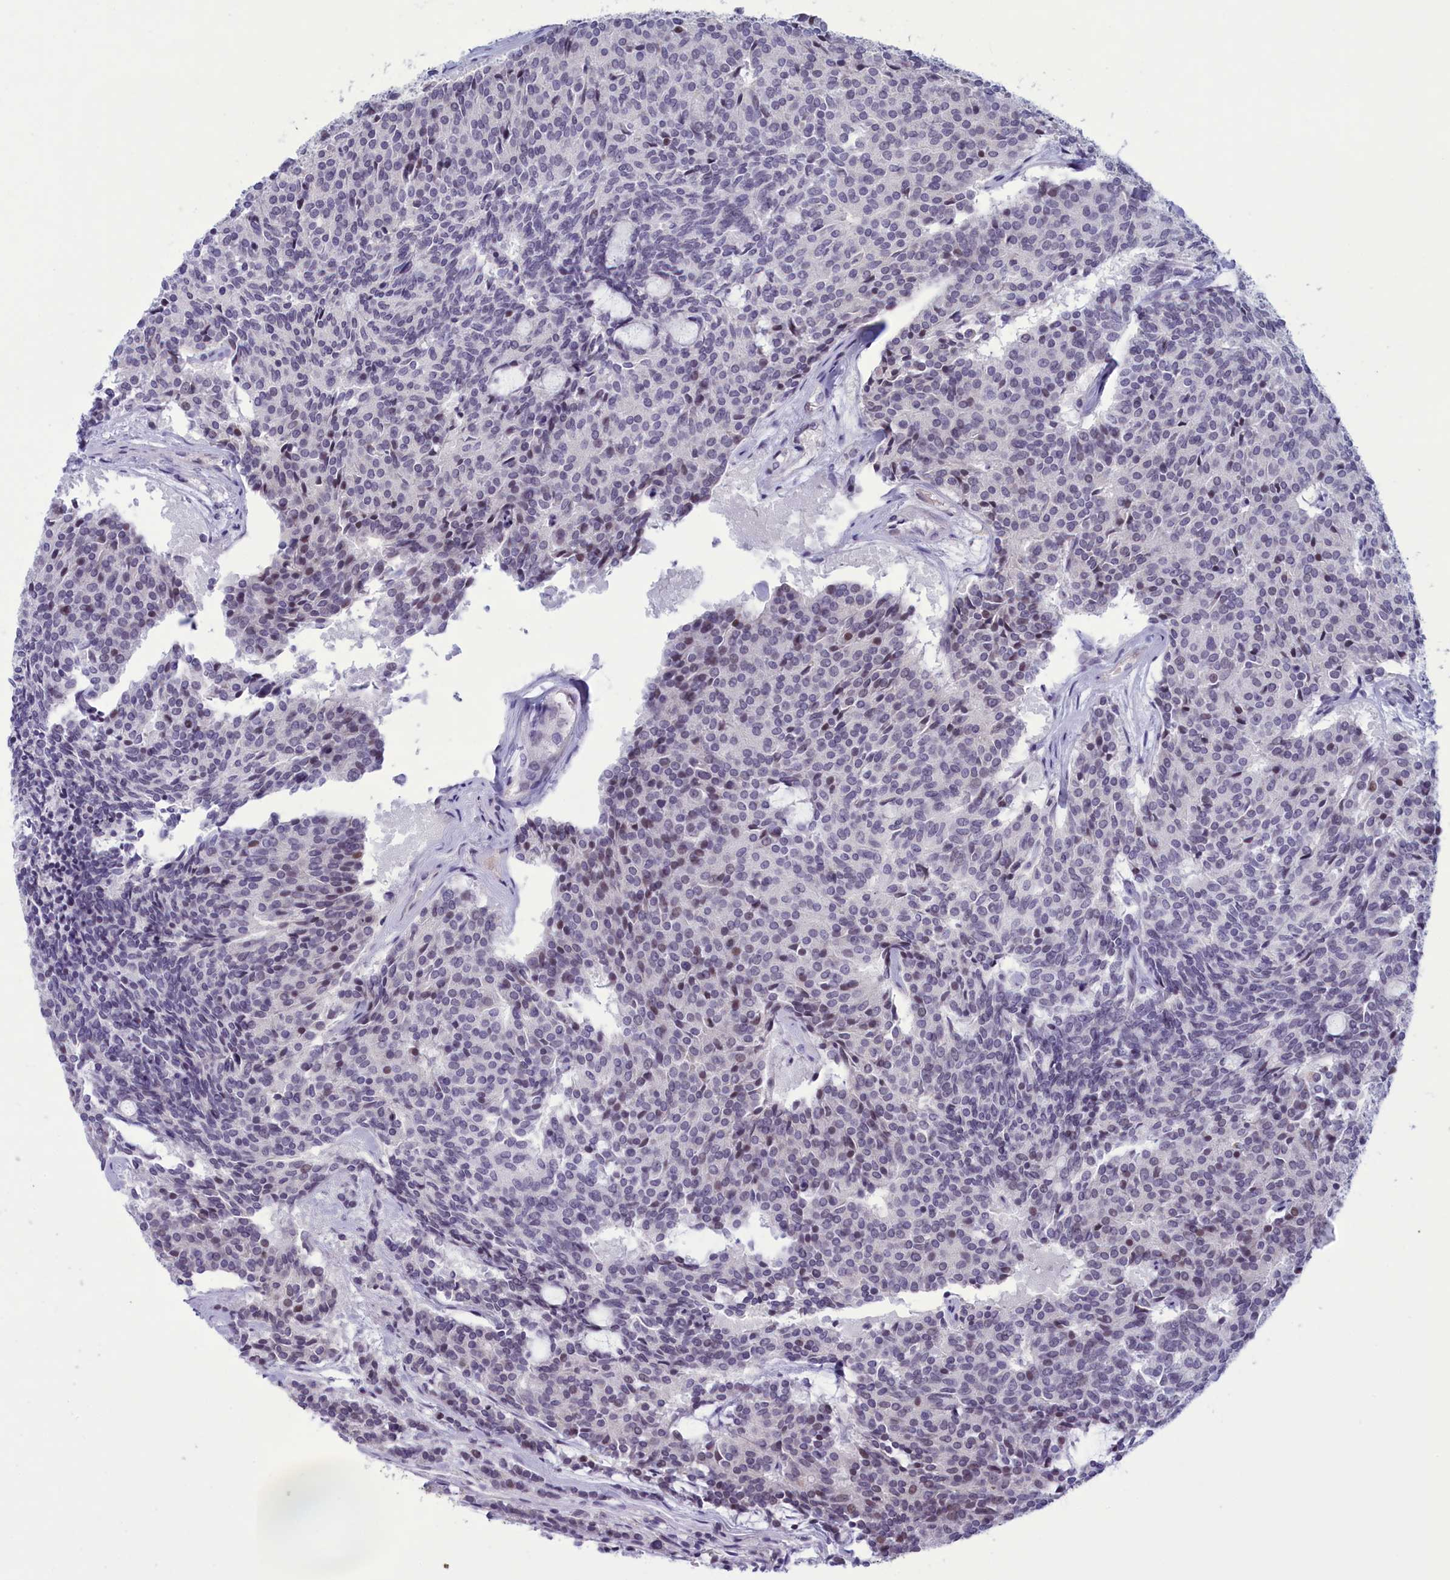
{"staining": {"intensity": "negative", "quantity": "none", "location": "none"}, "tissue": "carcinoid", "cell_type": "Tumor cells", "image_type": "cancer", "snomed": [{"axis": "morphology", "description": "Carcinoid, malignant, NOS"}, {"axis": "topography", "description": "Pancreas"}], "caption": "IHC photomicrograph of neoplastic tissue: malignant carcinoid stained with DAB (3,3'-diaminobenzidine) demonstrates no significant protein staining in tumor cells.", "gene": "CORO2A", "patient": {"sex": "female", "age": 54}}